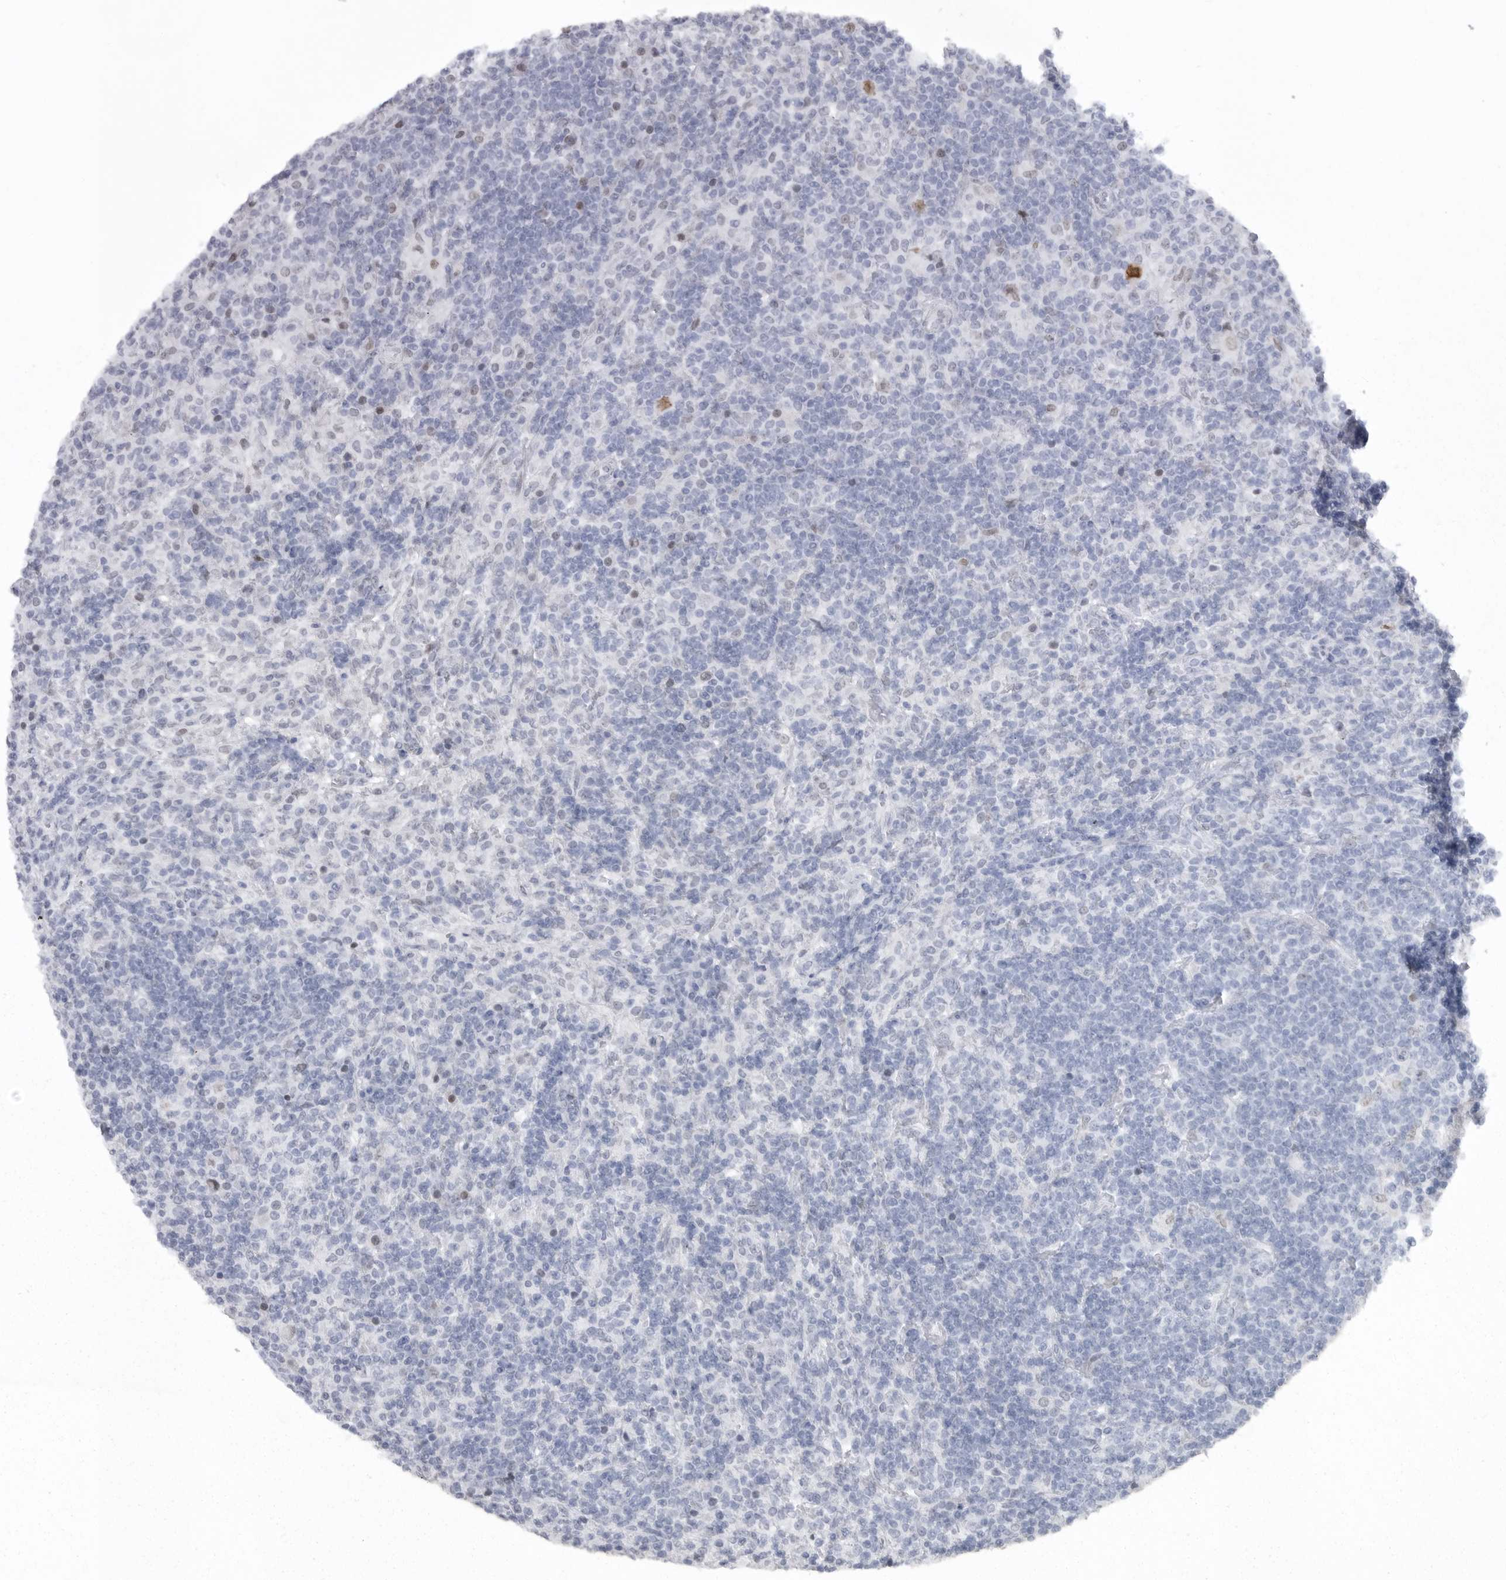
{"staining": {"intensity": "moderate", "quantity": "25%-75%", "location": "nuclear"}, "tissue": "lymphoma", "cell_type": "Tumor cells", "image_type": "cancer", "snomed": [{"axis": "morphology", "description": "Hodgkin's disease, NOS"}, {"axis": "topography", "description": "Lymph node"}], "caption": "IHC (DAB) staining of lymphoma exhibits moderate nuclear protein staining in approximately 25%-75% of tumor cells.", "gene": "HMGN3", "patient": {"sex": "male", "age": 70}}